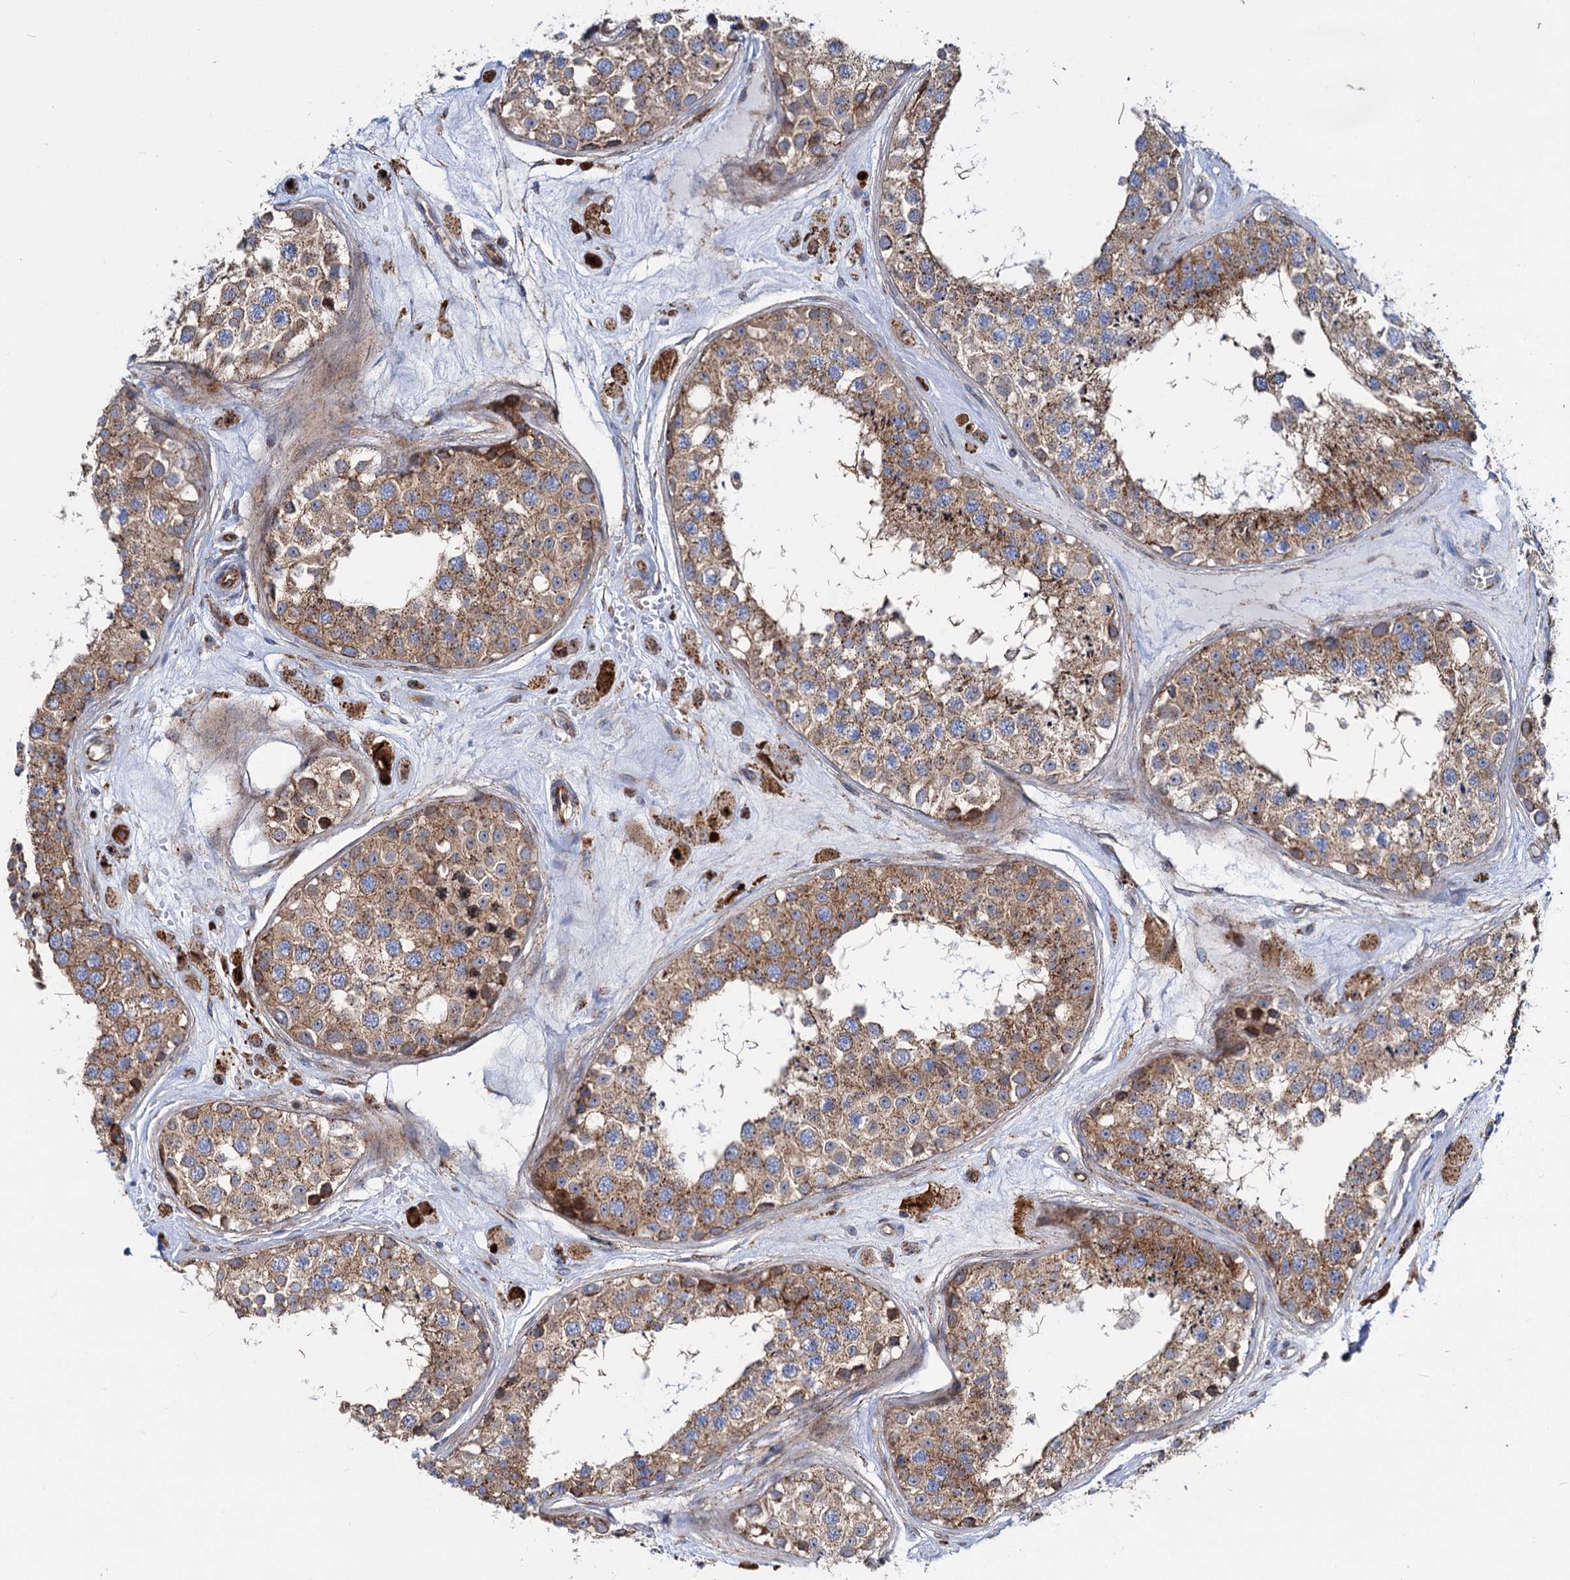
{"staining": {"intensity": "moderate", "quantity": ">75%", "location": "cytoplasmic/membranous"}, "tissue": "testis", "cell_type": "Cells in seminiferous ducts", "image_type": "normal", "snomed": [{"axis": "morphology", "description": "Normal tissue, NOS"}, {"axis": "topography", "description": "Testis"}], "caption": "Immunohistochemistry (DAB) staining of unremarkable testis reveals moderate cytoplasmic/membranous protein positivity in about >75% of cells in seminiferous ducts. The staining was performed using DAB to visualize the protein expression in brown, while the nuclei were stained in blue with hematoxylin (Magnification: 20x).", "gene": "PSEN1", "patient": {"sex": "male", "age": 25}}